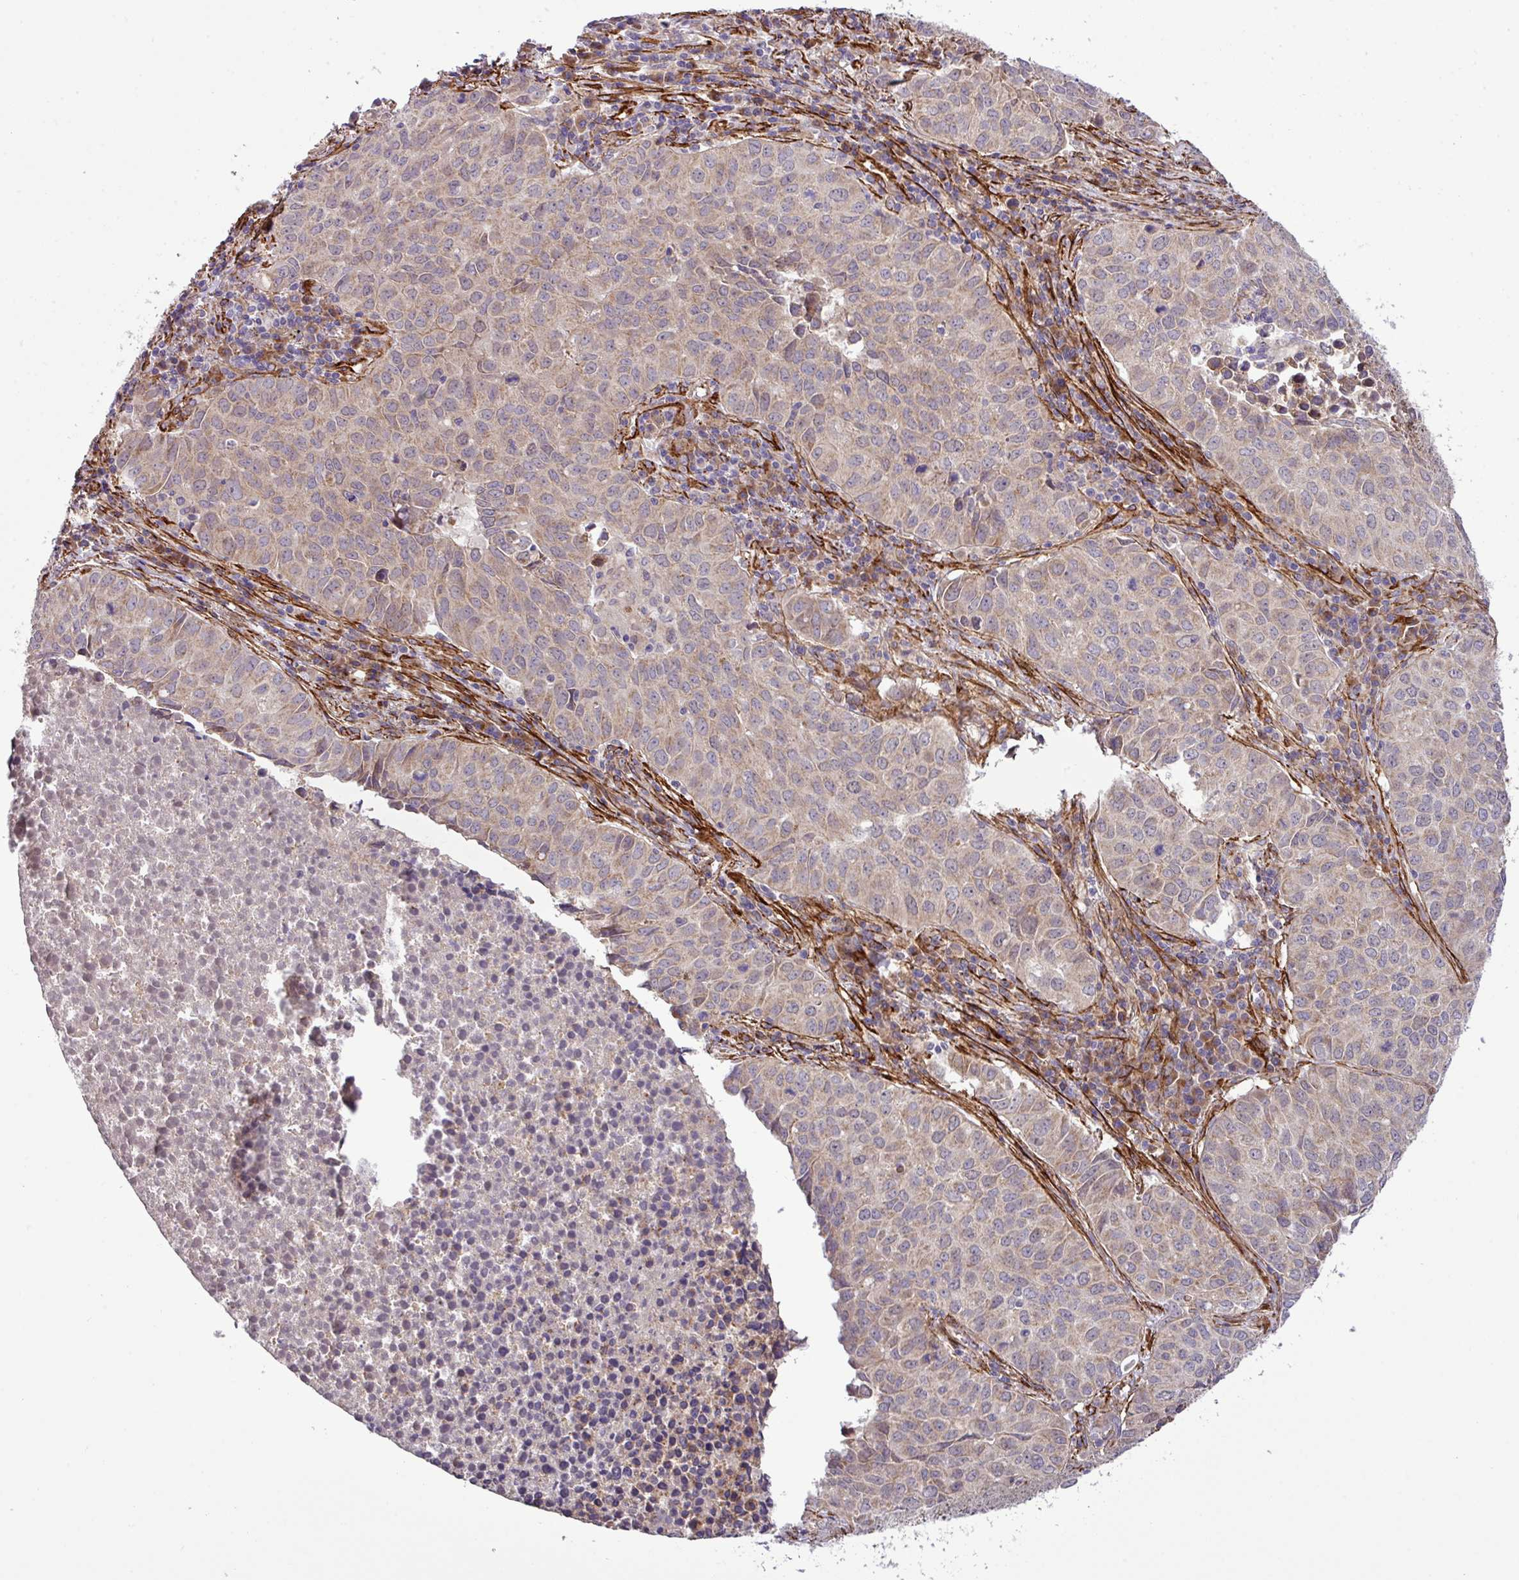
{"staining": {"intensity": "weak", "quantity": "25%-75%", "location": "cytoplasmic/membranous"}, "tissue": "lung cancer", "cell_type": "Tumor cells", "image_type": "cancer", "snomed": [{"axis": "morphology", "description": "Adenocarcinoma, NOS"}, {"axis": "topography", "description": "Lung"}], "caption": "Lung adenocarcinoma stained for a protein shows weak cytoplasmic/membranous positivity in tumor cells.", "gene": "FAM47E", "patient": {"sex": "female", "age": 50}}